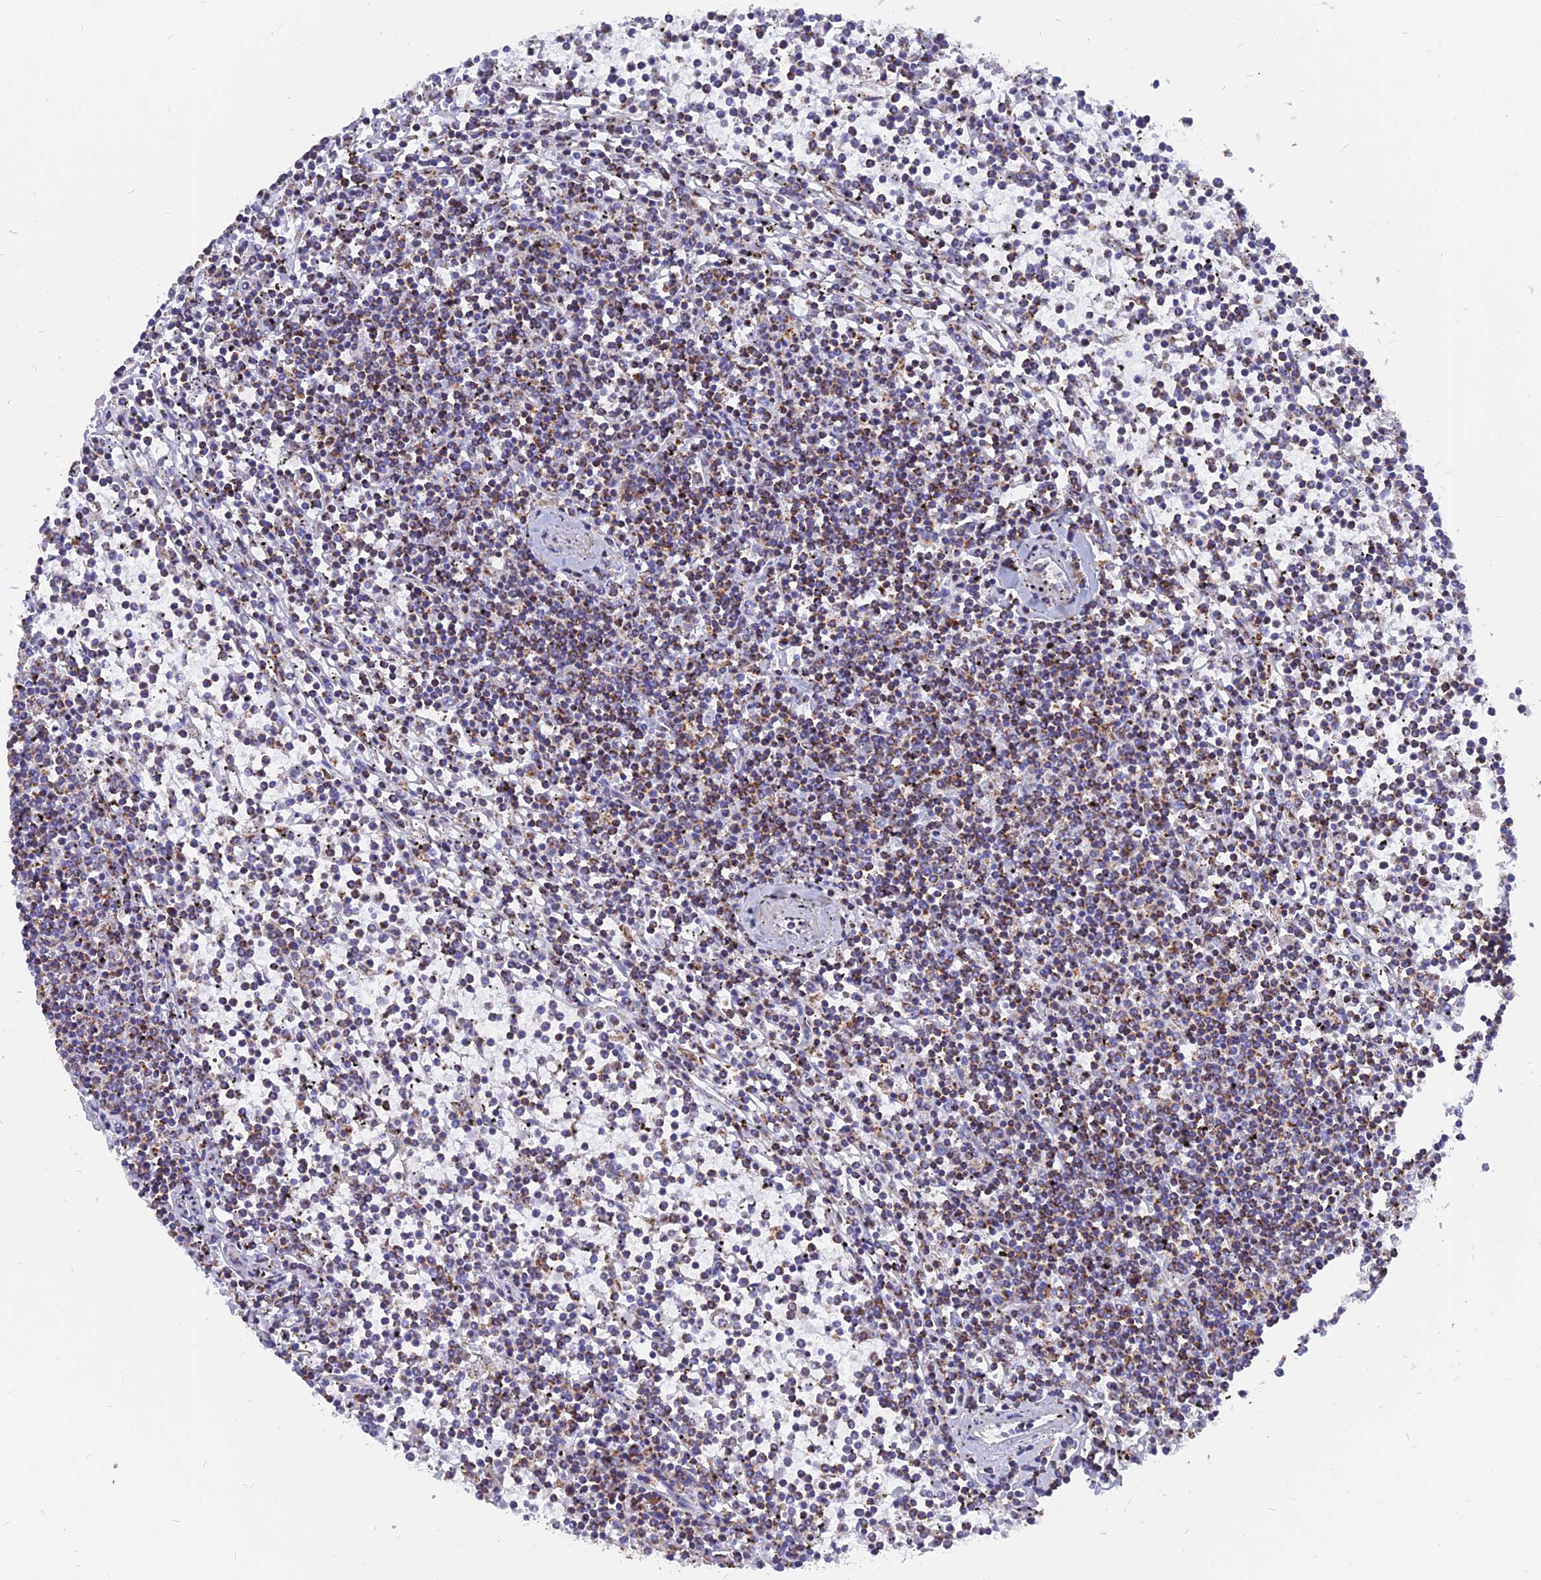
{"staining": {"intensity": "moderate", "quantity": "25%-75%", "location": "cytoplasmic/membranous"}, "tissue": "lymphoma", "cell_type": "Tumor cells", "image_type": "cancer", "snomed": [{"axis": "morphology", "description": "Malignant lymphoma, non-Hodgkin's type, Low grade"}, {"axis": "topography", "description": "Spleen"}], "caption": "Tumor cells reveal medium levels of moderate cytoplasmic/membranous expression in about 25%-75% of cells in human lymphoma.", "gene": "NDUFB6", "patient": {"sex": "female", "age": 19}}